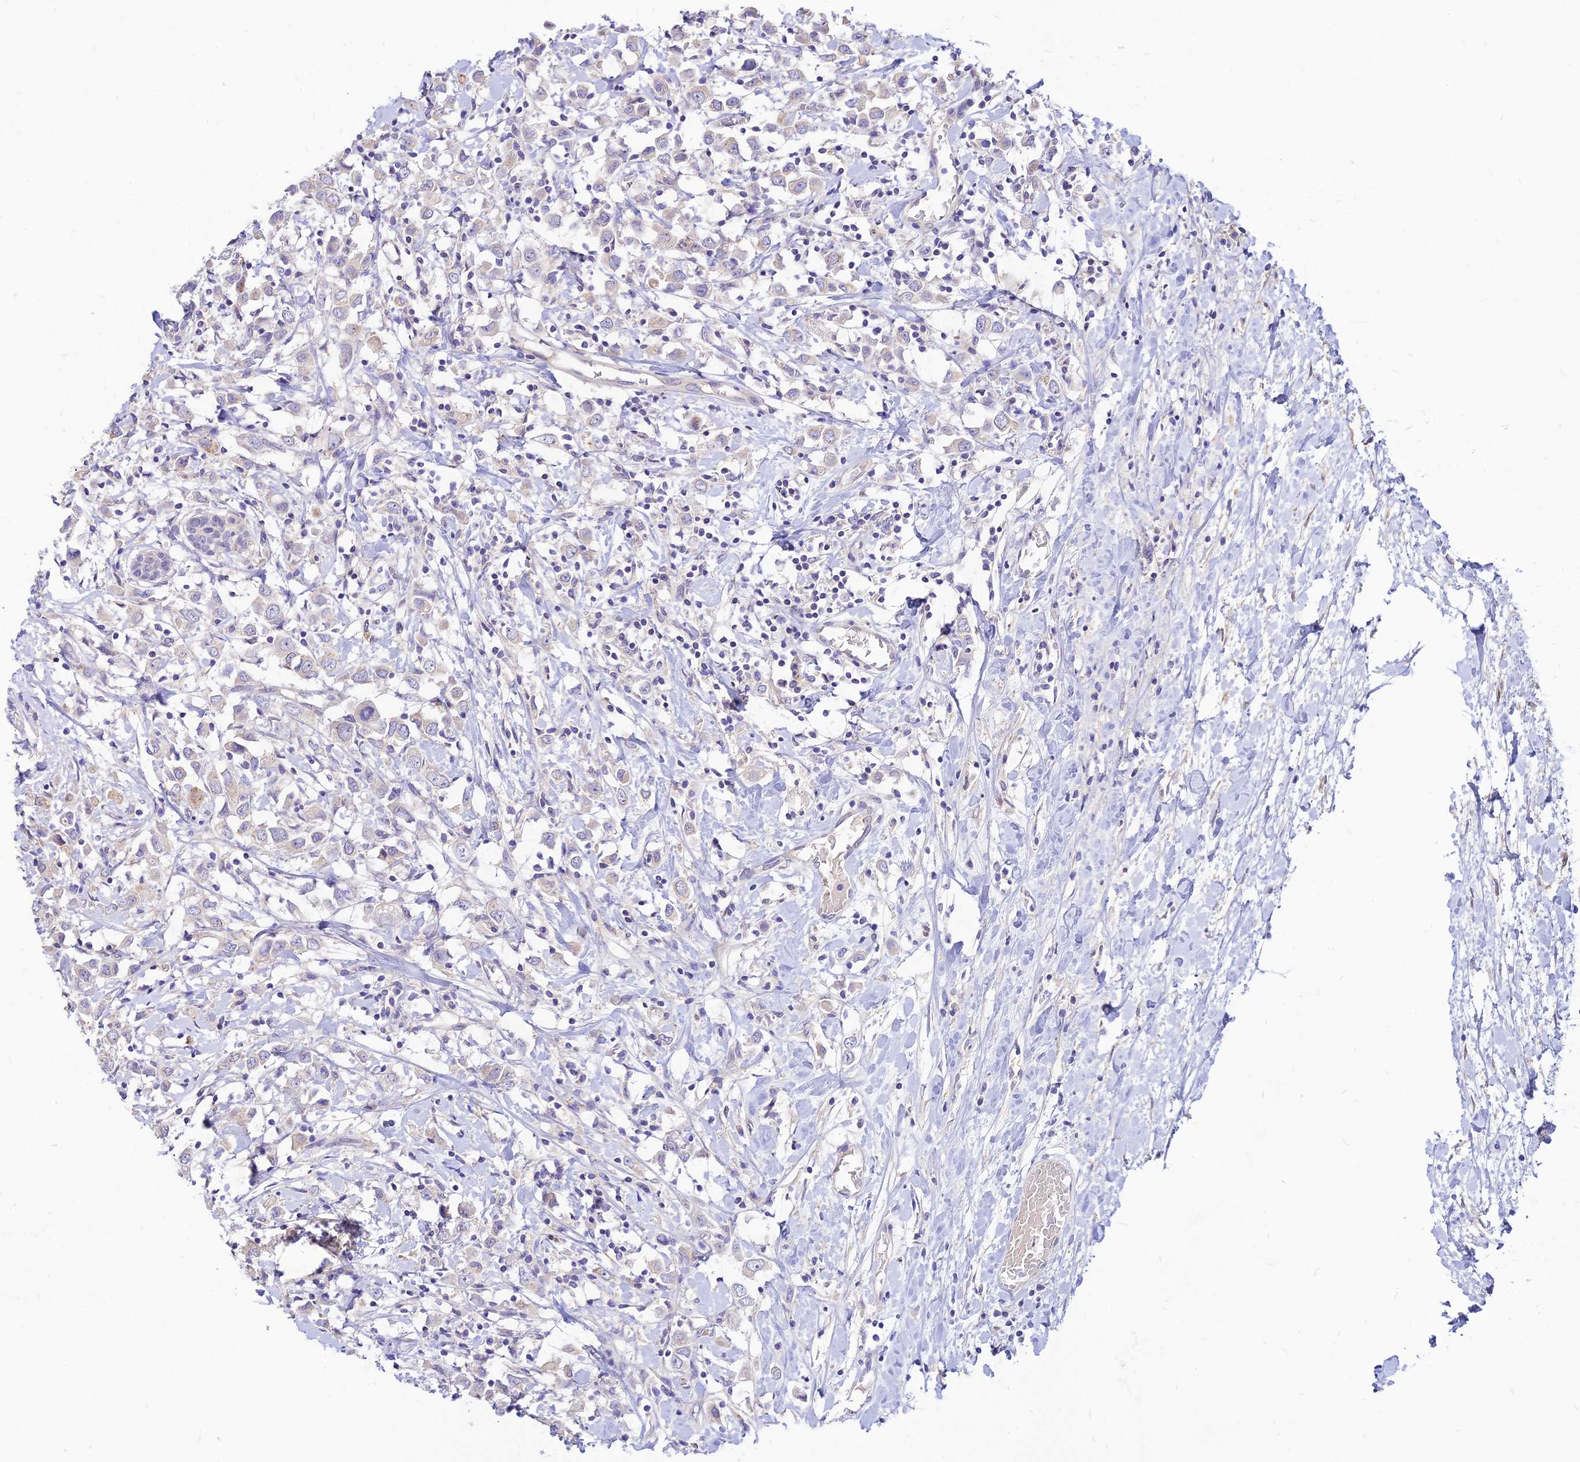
{"staining": {"intensity": "negative", "quantity": "none", "location": "none"}, "tissue": "breast cancer", "cell_type": "Tumor cells", "image_type": "cancer", "snomed": [{"axis": "morphology", "description": "Duct carcinoma"}, {"axis": "topography", "description": "Breast"}], "caption": "Immunohistochemistry photomicrograph of neoplastic tissue: breast cancer stained with DAB (3,3'-diaminobenzidine) displays no significant protein staining in tumor cells. The staining is performed using DAB (3,3'-diaminobenzidine) brown chromogen with nuclei counter-stained in using hematoxylin.", "gene": "CZIB", "patient": {"sex": "female", "age": 61}}